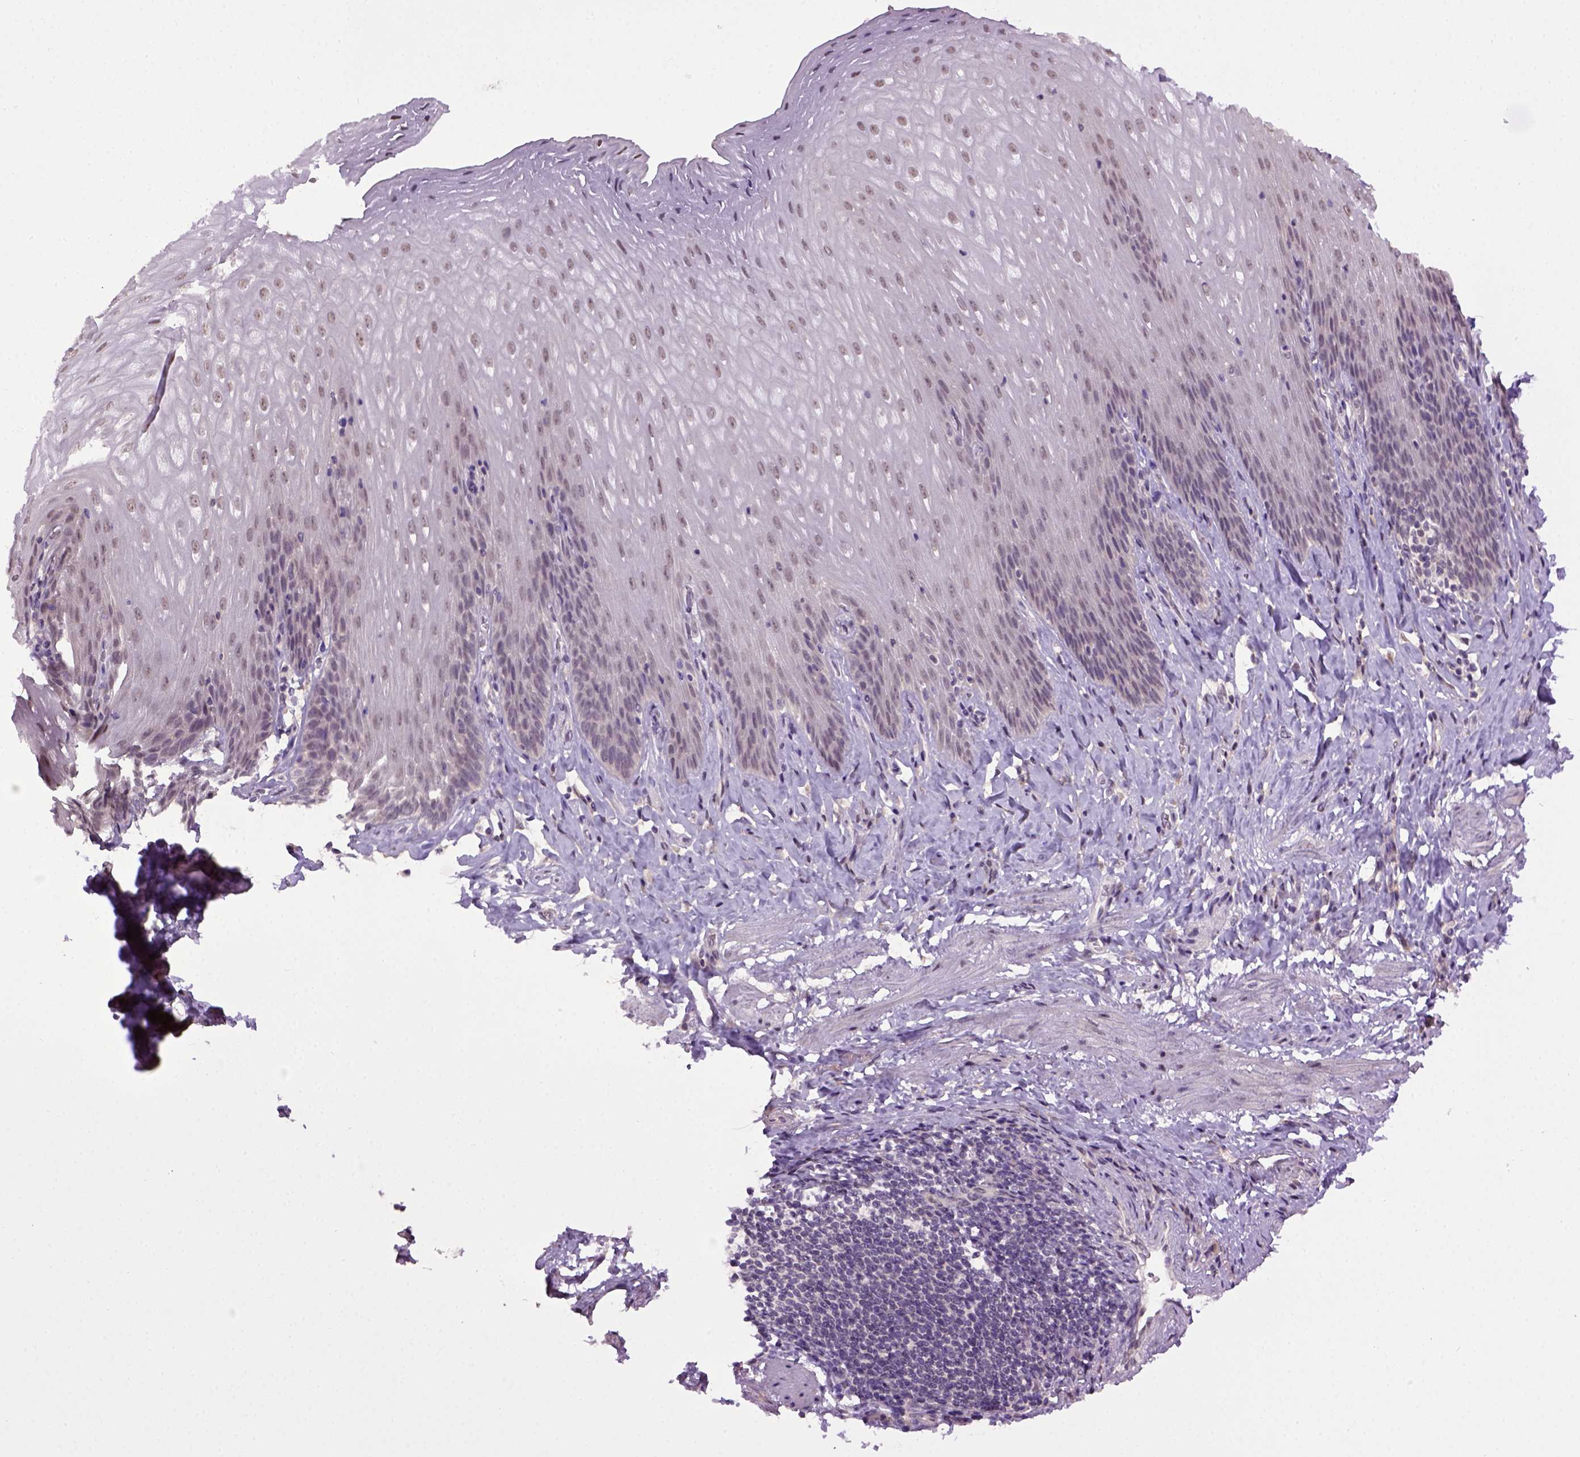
{"staining": {"intensity": "weak", "quantity": ">75%", "location": "nuclear"}, "tissue": "esophagus", "cell_type": "Squamous epithelial cells", "image_type": "normal", "snomed": [{"axis": "morphology", "description": "Normal tissue, NOS"}, {"axis": "topography", "description": "Esophagus"}], "caption": "Immunohistochemistry histopathology image of benign esophagus stained for a protein (brown), which exhibits low levels of weak nuclear staining in approximately >75% of squamous epithelial cells.", "gene": "RAB43", "patient": {"sex": "female", "age": 61}}